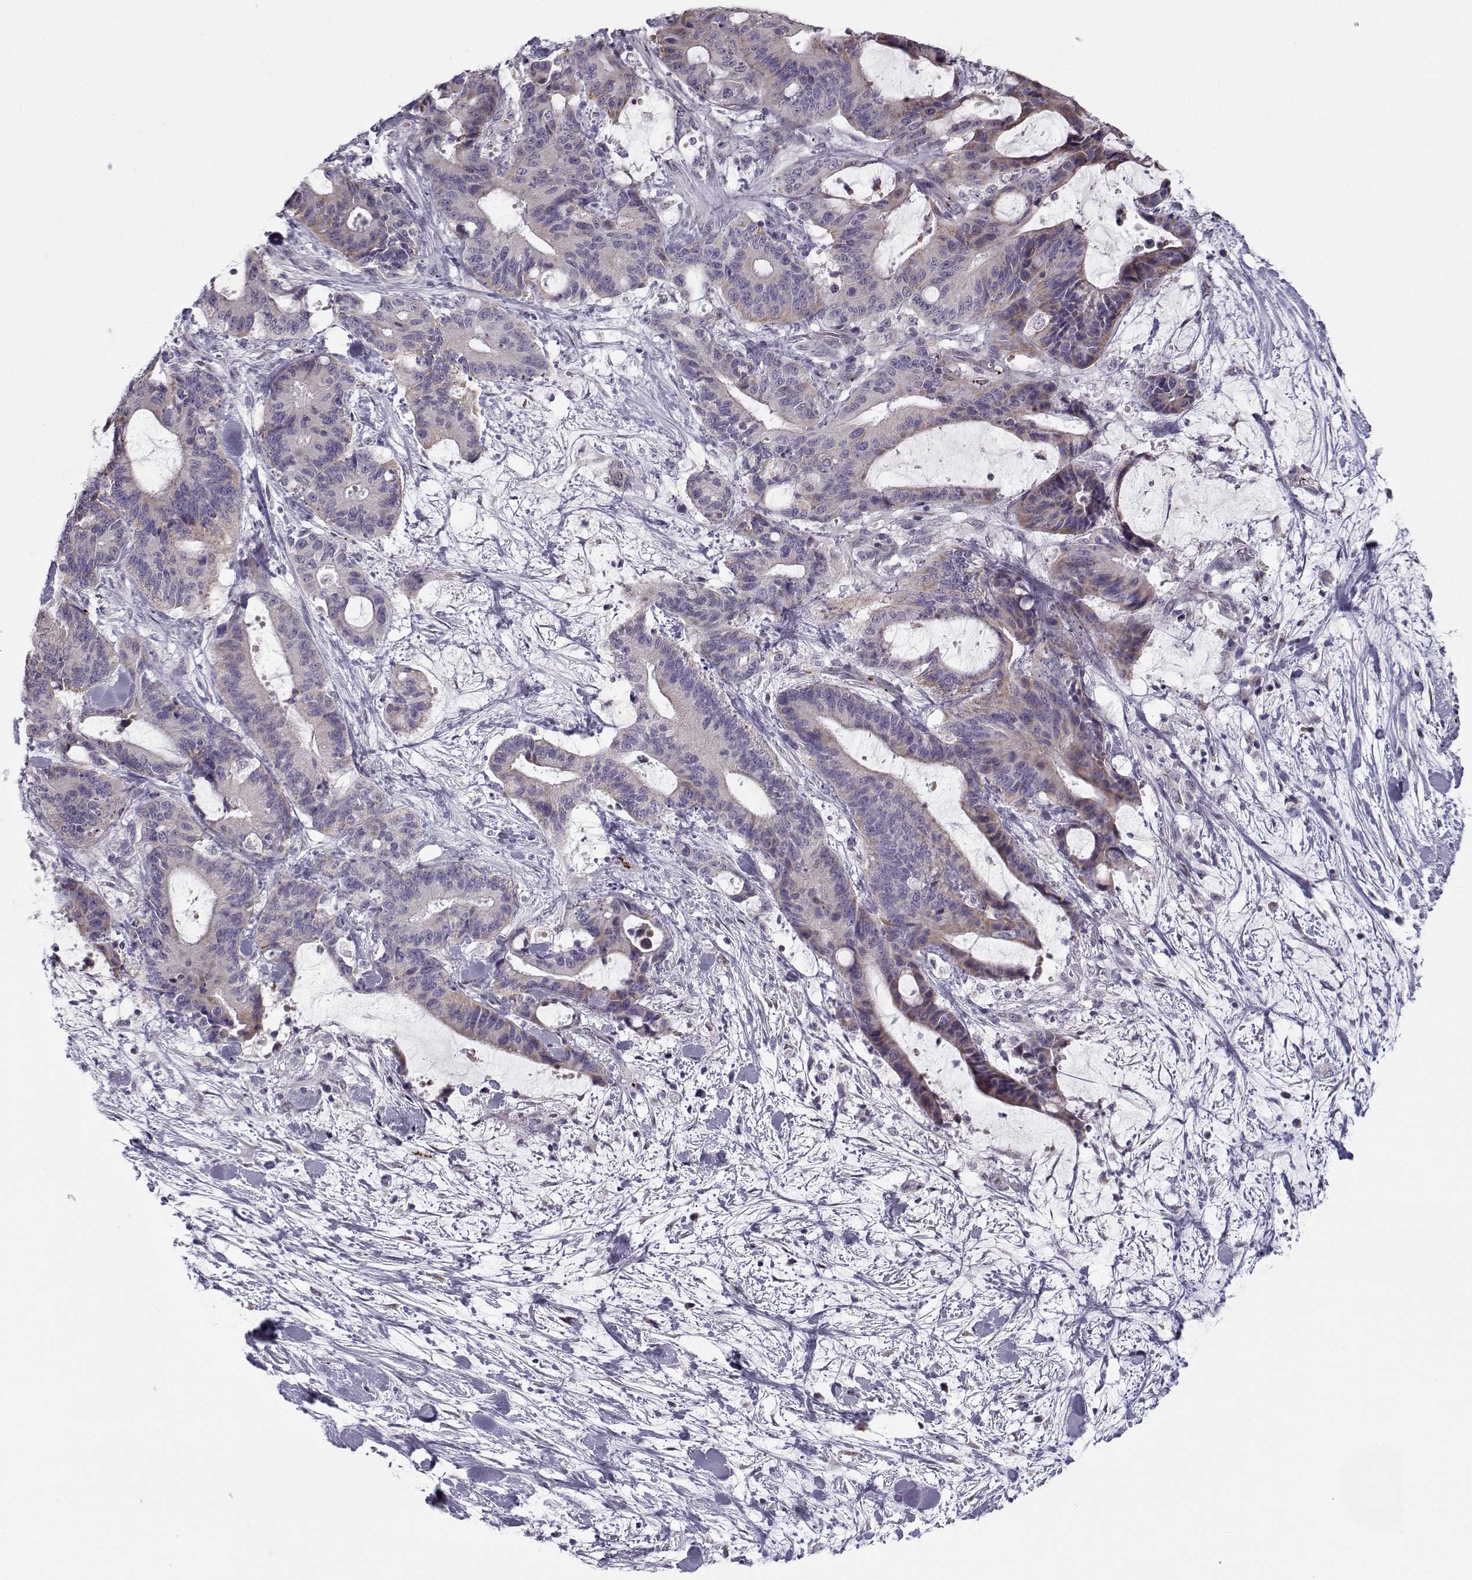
{"staining": {"intensity": "weak", "quantity": "<25%", "location": "cytoplasmic/membranous"}, "tissue": "liver cancer", "cell_type": "Tumor cells", "image_type": "cancer", "snomed": [{"axis": "morphology", "description": "Cholangiocarcinoma"}, {"axis": "topography", "description": "Liver"}], "caption": "IHC of cholangiocarcinoma (liver) demonstrates no positivity in tumor cells.", "gene": "KLF17", "patient": {"sex": "female", "age": 73}}